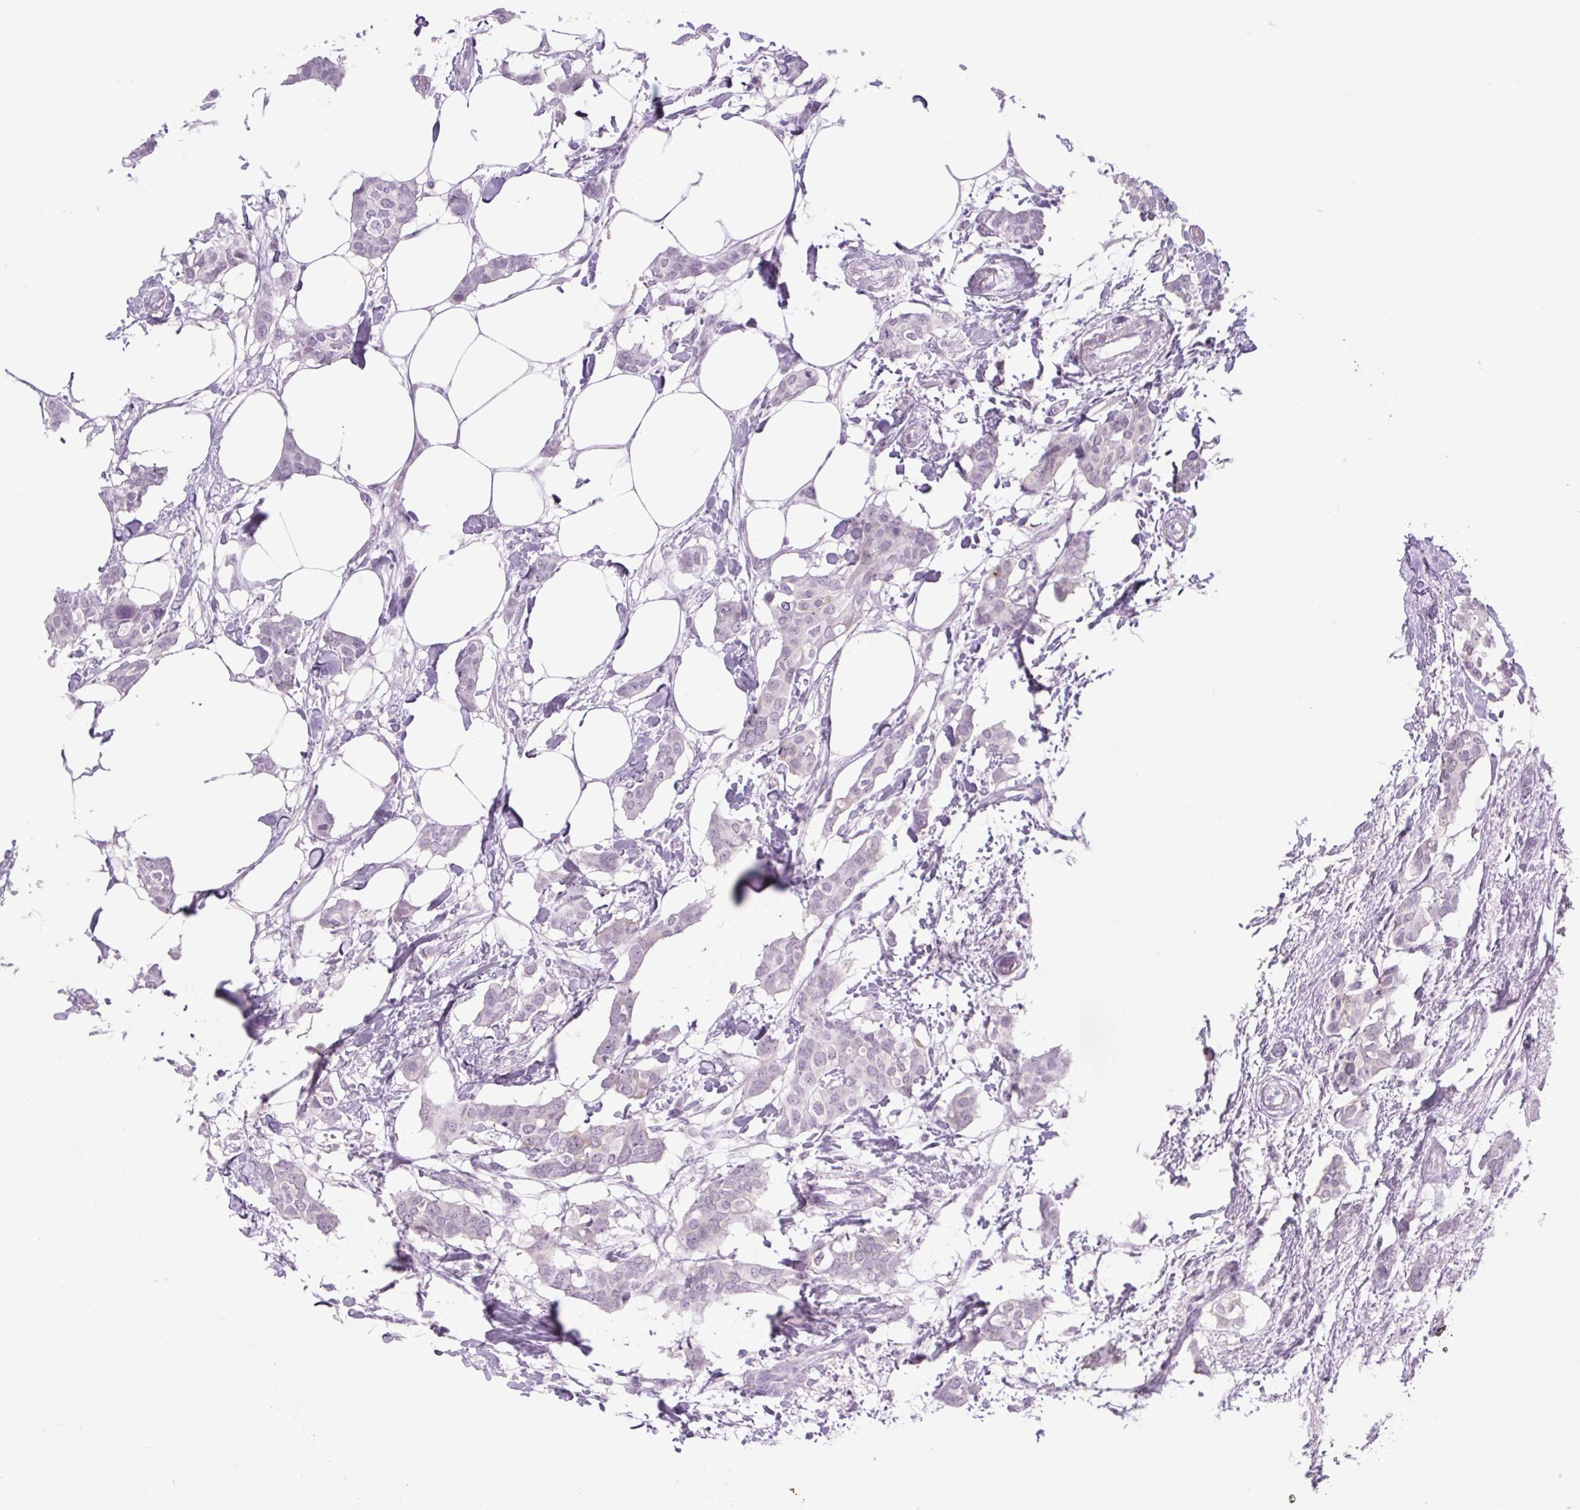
{"staining": {"intensity": "negative", "quantity": "none", "location": "none"}, "tissue": "breast cancer", "cell_type": "Tumor cells", "image_type": "cancer", "snomed": [{"axis": "morphology", "description": "Duct carcinoma"}, {"axis": "topography", "description": "Breast"}], "caption": "Tumor cells show no significant protein expression in breast intraductal carcinoma. Nuclei are stained in blue.", "gene": "BCAS1", "patient": {"sex": "female", "age": 62}}